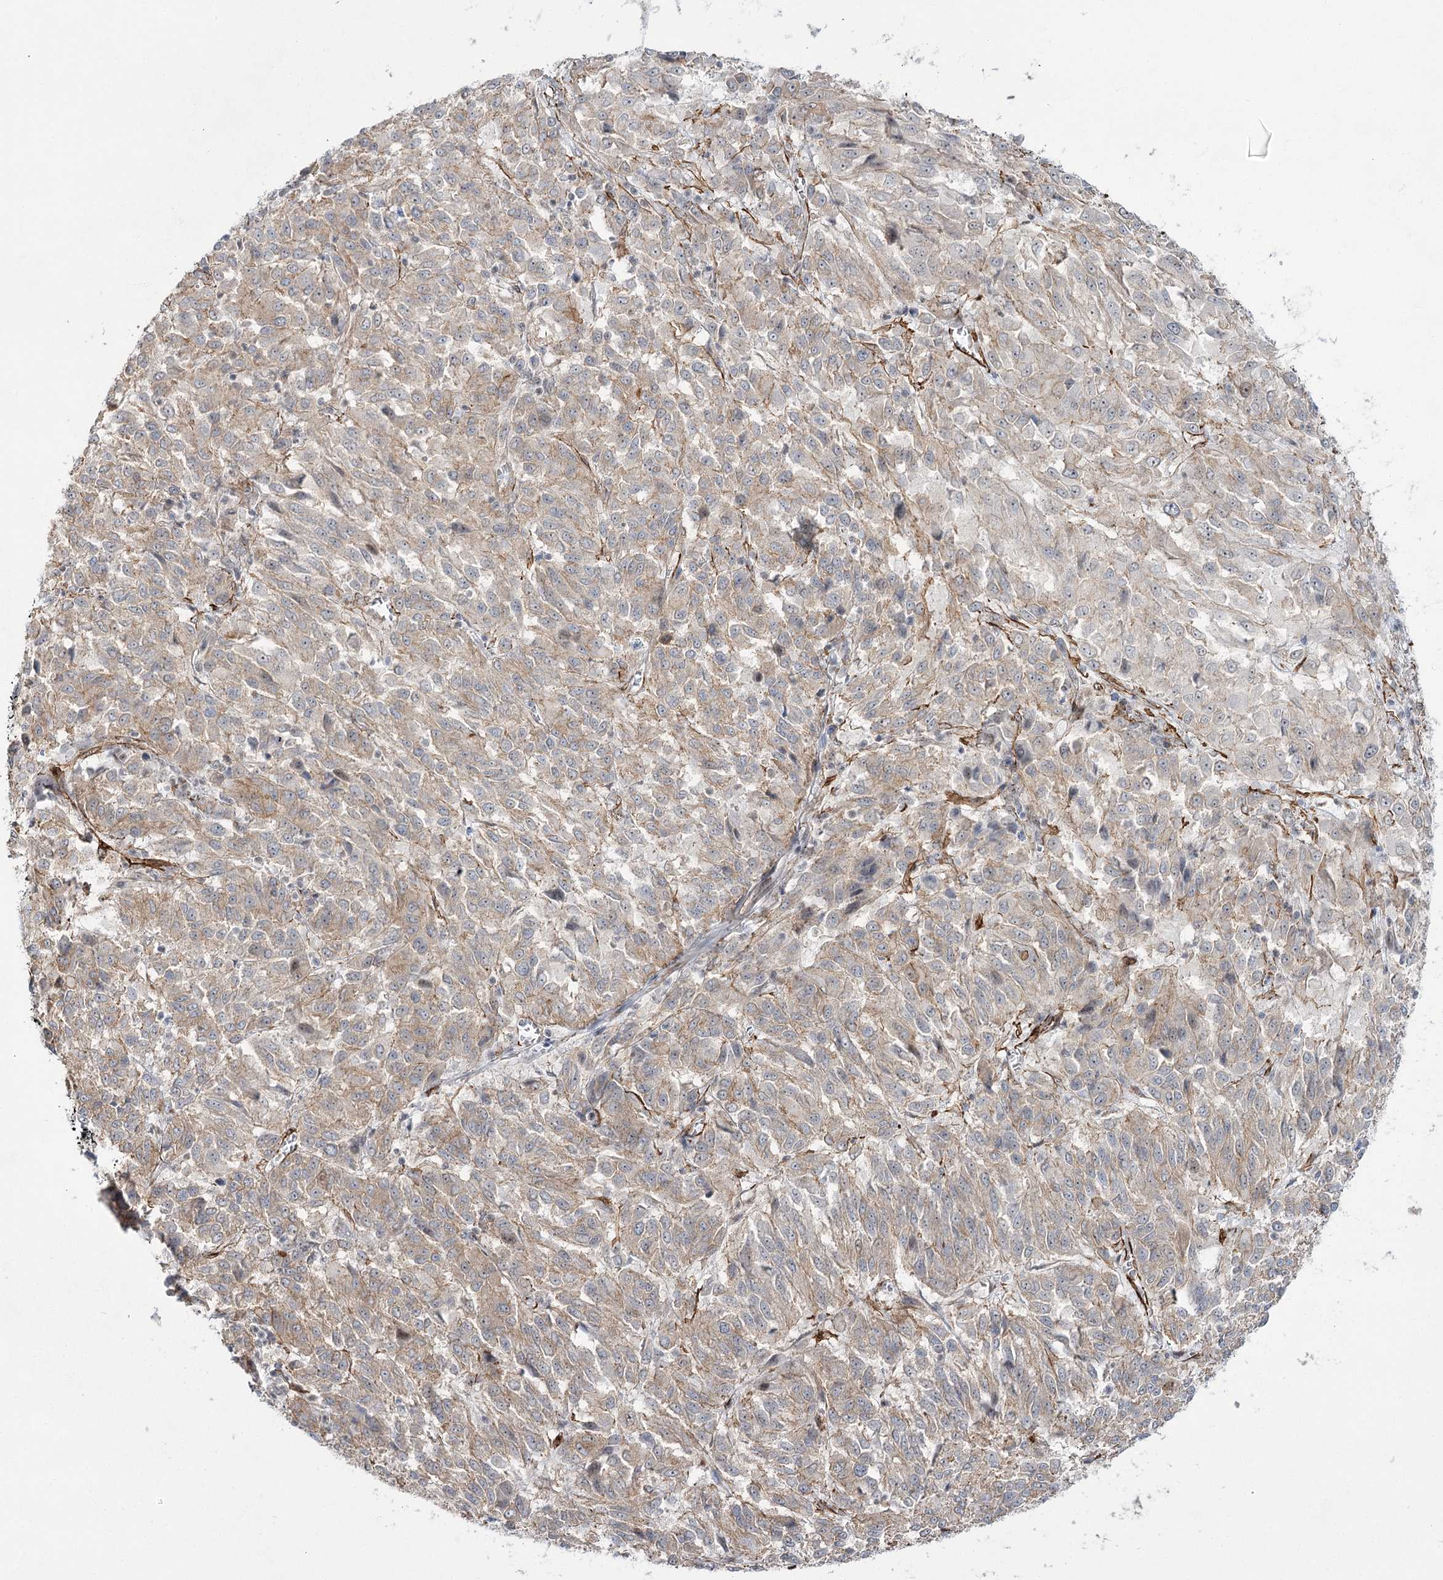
{"staining": {"intensity": "weak", "quantity": "25%-75%", "location": "cytoplasmic/membranous"}, "tissue": "melanoma", "cell_type": "Tumor cells", "image_type": "cancer", "snomed": [{"axis": "morphology", "description": "Malignant melanoma, Metastatic site"}, {"axis": "topography", "description": "Lung"}], "caption": "Protein expression analysis of human melanoma reveals weak cytoplasmic/membranous staining in approximately 25%-75% of tumor cells.", "gene": "CWF19L1", "patient": {"sex": "male", "age": 64}}